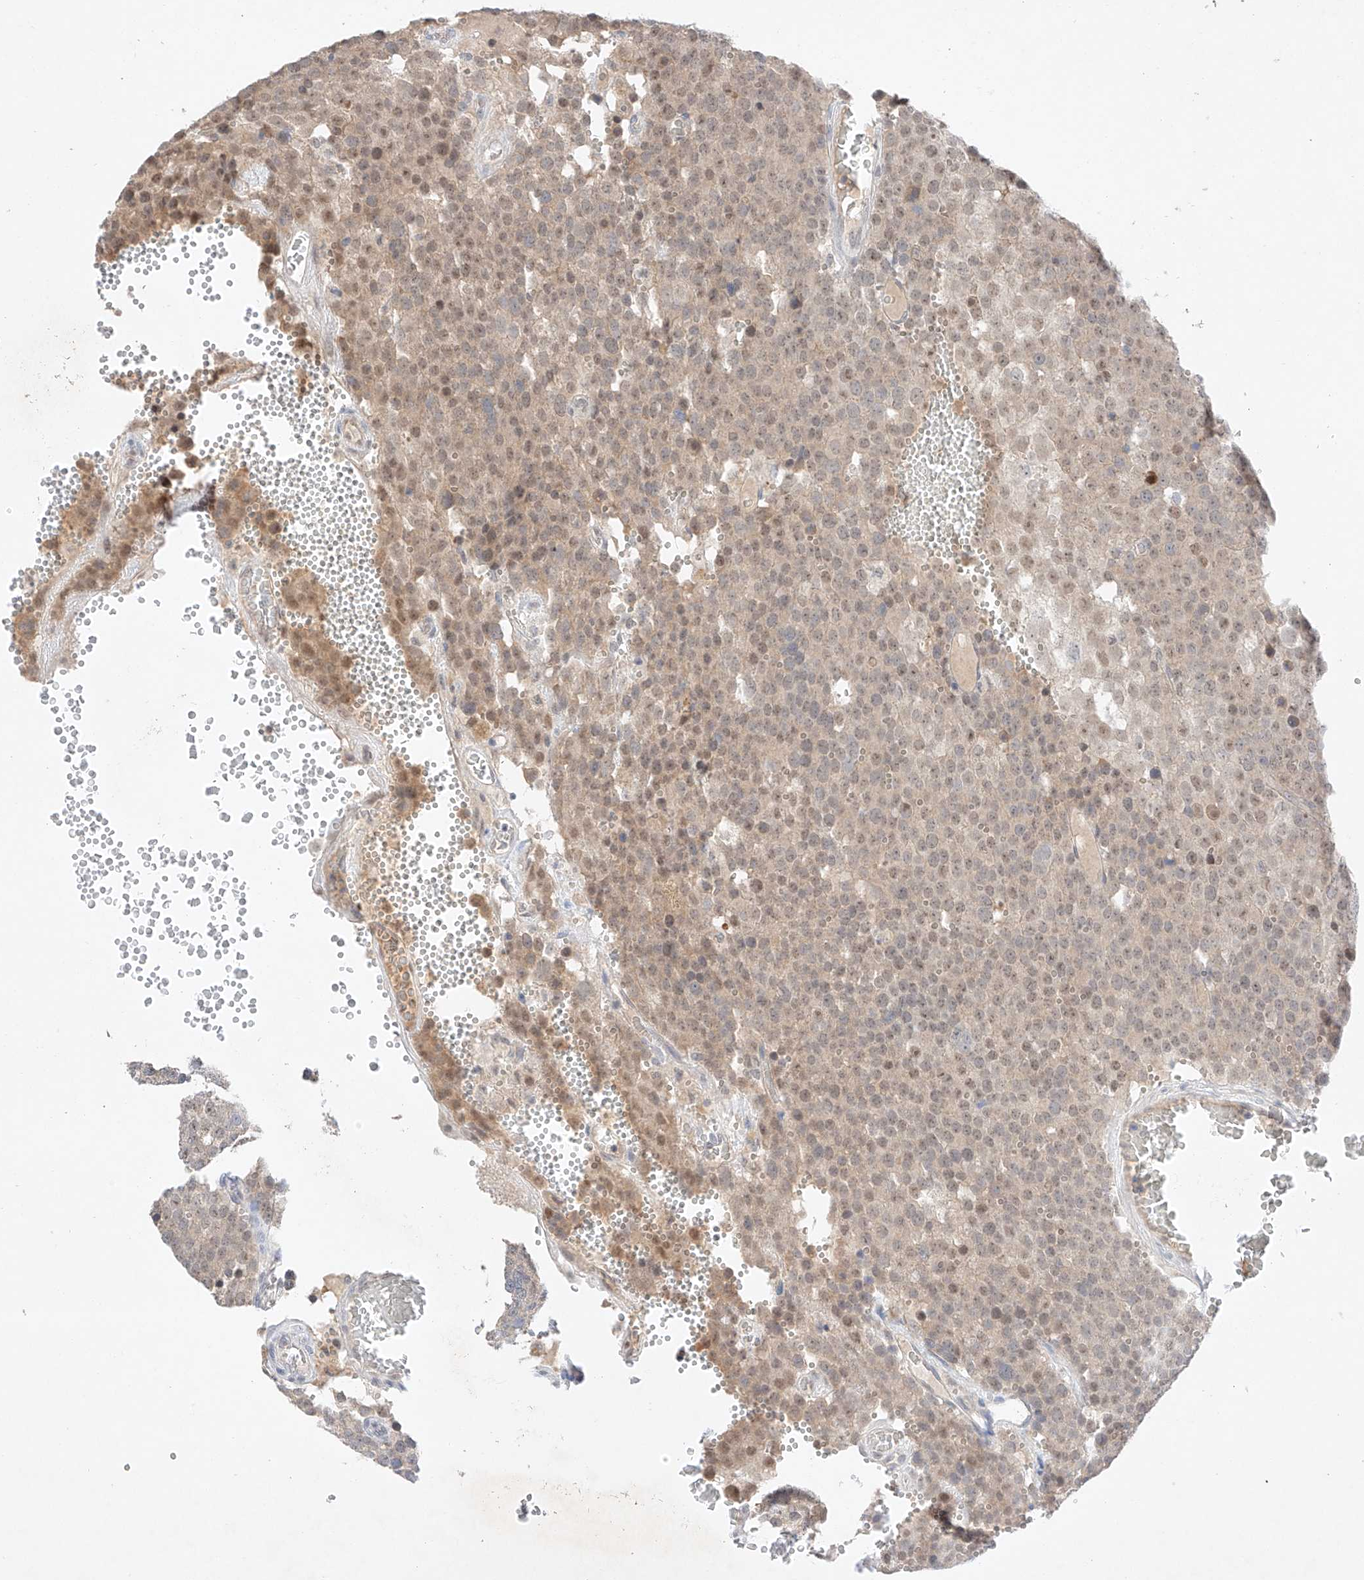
{"staining": {"intensity": "weak", "quantity": "25%-75%", "location": "nuclear"}, "tissue": "testis cancer", "cell_type": "Tumor cells", "image_type": "cancer", "snomed": [{"axis": "morphology", "description": "Seminoma, NOS"}, {"axis": "topography", "description": "Testis"}], "caption": "An immunohistochemistry (IHC) image of tumor tissue is shown. Protein staining in brown highlights weak nuclear positivity in testis seminoma within tumor cells. (IHC, brightfield microscopy, high magnification).", "gene": "IL22RA2", "patient": {"sex": "male", "age": 71}}